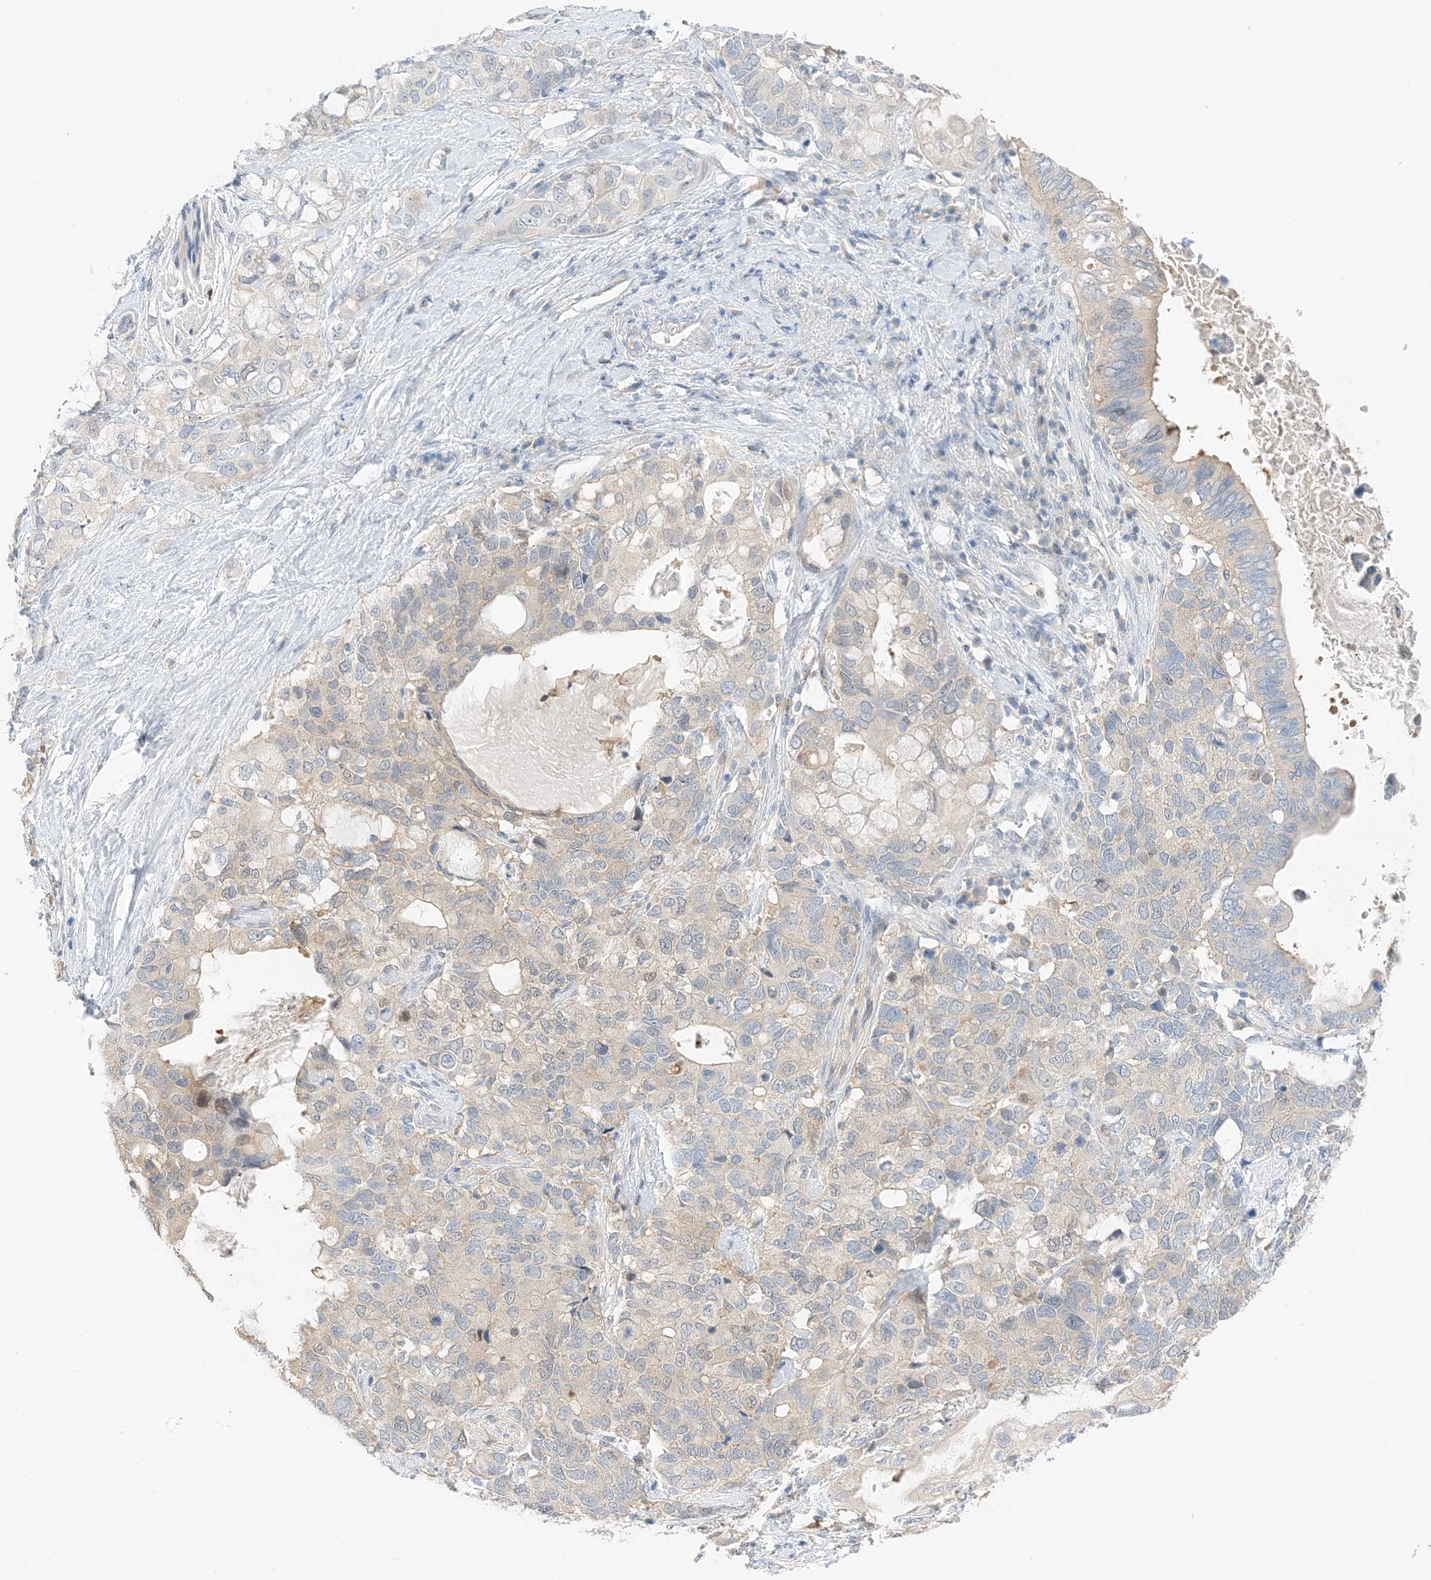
{"staining": {"intensity": "negative", "quantity": "none", "location": "none"}, "tissue": "pancreatic cancer", "cell_type": "Tumor cells", "image_type": "cancer", "snomed": [{"axis": "morphology", "description": "Adenocarcinoma, NOS"}, {"axis": "topography", "description": "Pancreas"}], "caption": "Pancreatic cancer was stained to show a protein in brown. There is no significant positivity in tumor cells.", "gene": "KIFBP", "patient": {"sex": "female", "age": 56}}